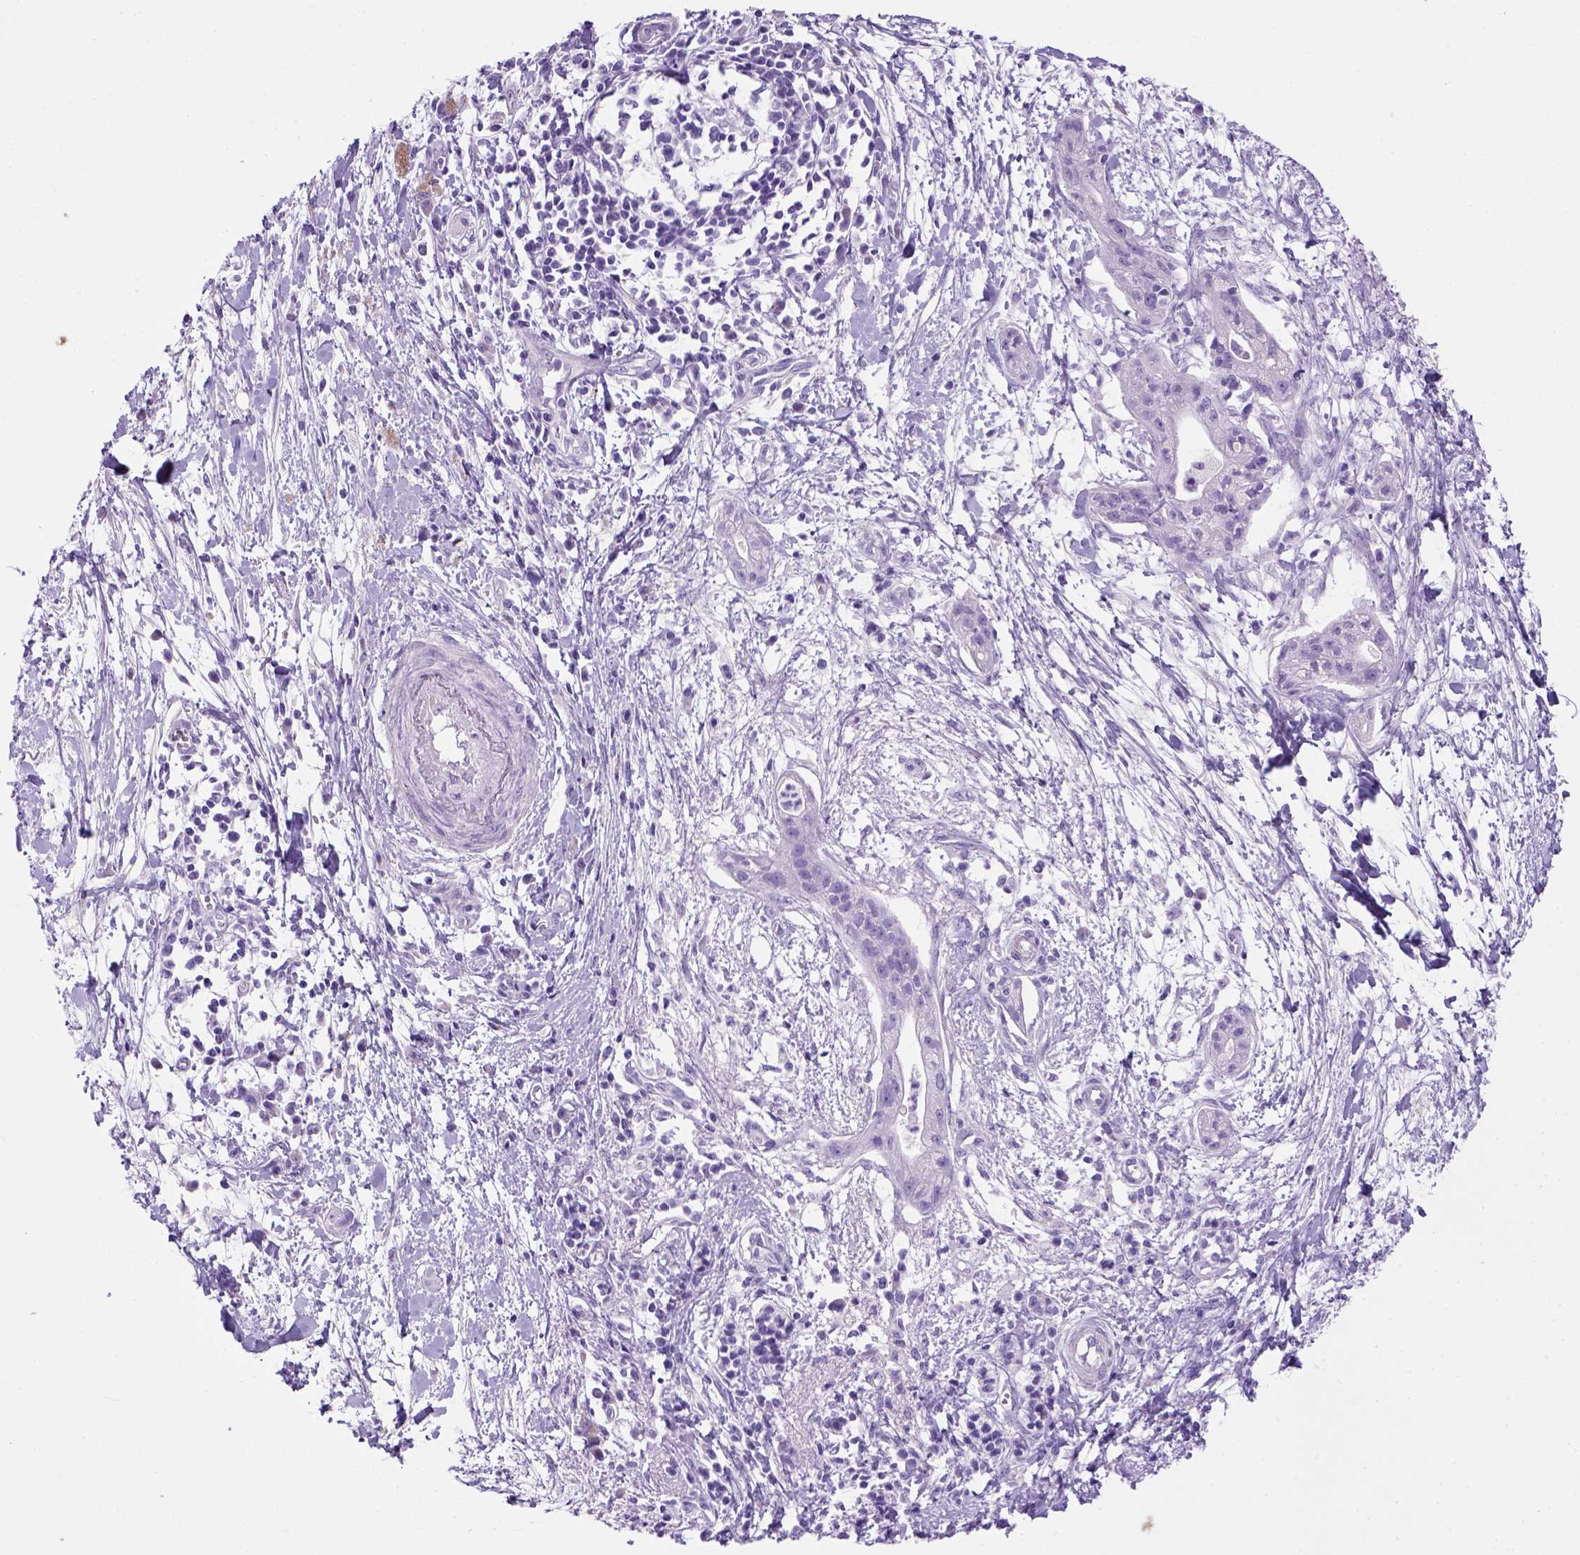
{"staining": {"intensity": "negative", "quantity": "none", "location": "none"}, "tissue": "pancreatic cancer", "cell_type": "Tumor cells", "image_type": "cancer", "snomed": [{"axis": "morphology", "description": "Normal tissue, NOS"}, {"axis": "morphology", "description": "Adenocarcinoma, NOS"}, {"axis": "topography", "description": "Lymph node"}, {"axis": "topography", "description": "Pancreas"}], "caption": "An image of pancreatic adenocarcinoma stained for a protein shows no brown staining in tumor cells.", "gene": "ARHGEF33", "patient": {"sex": "female", "age": 58}}